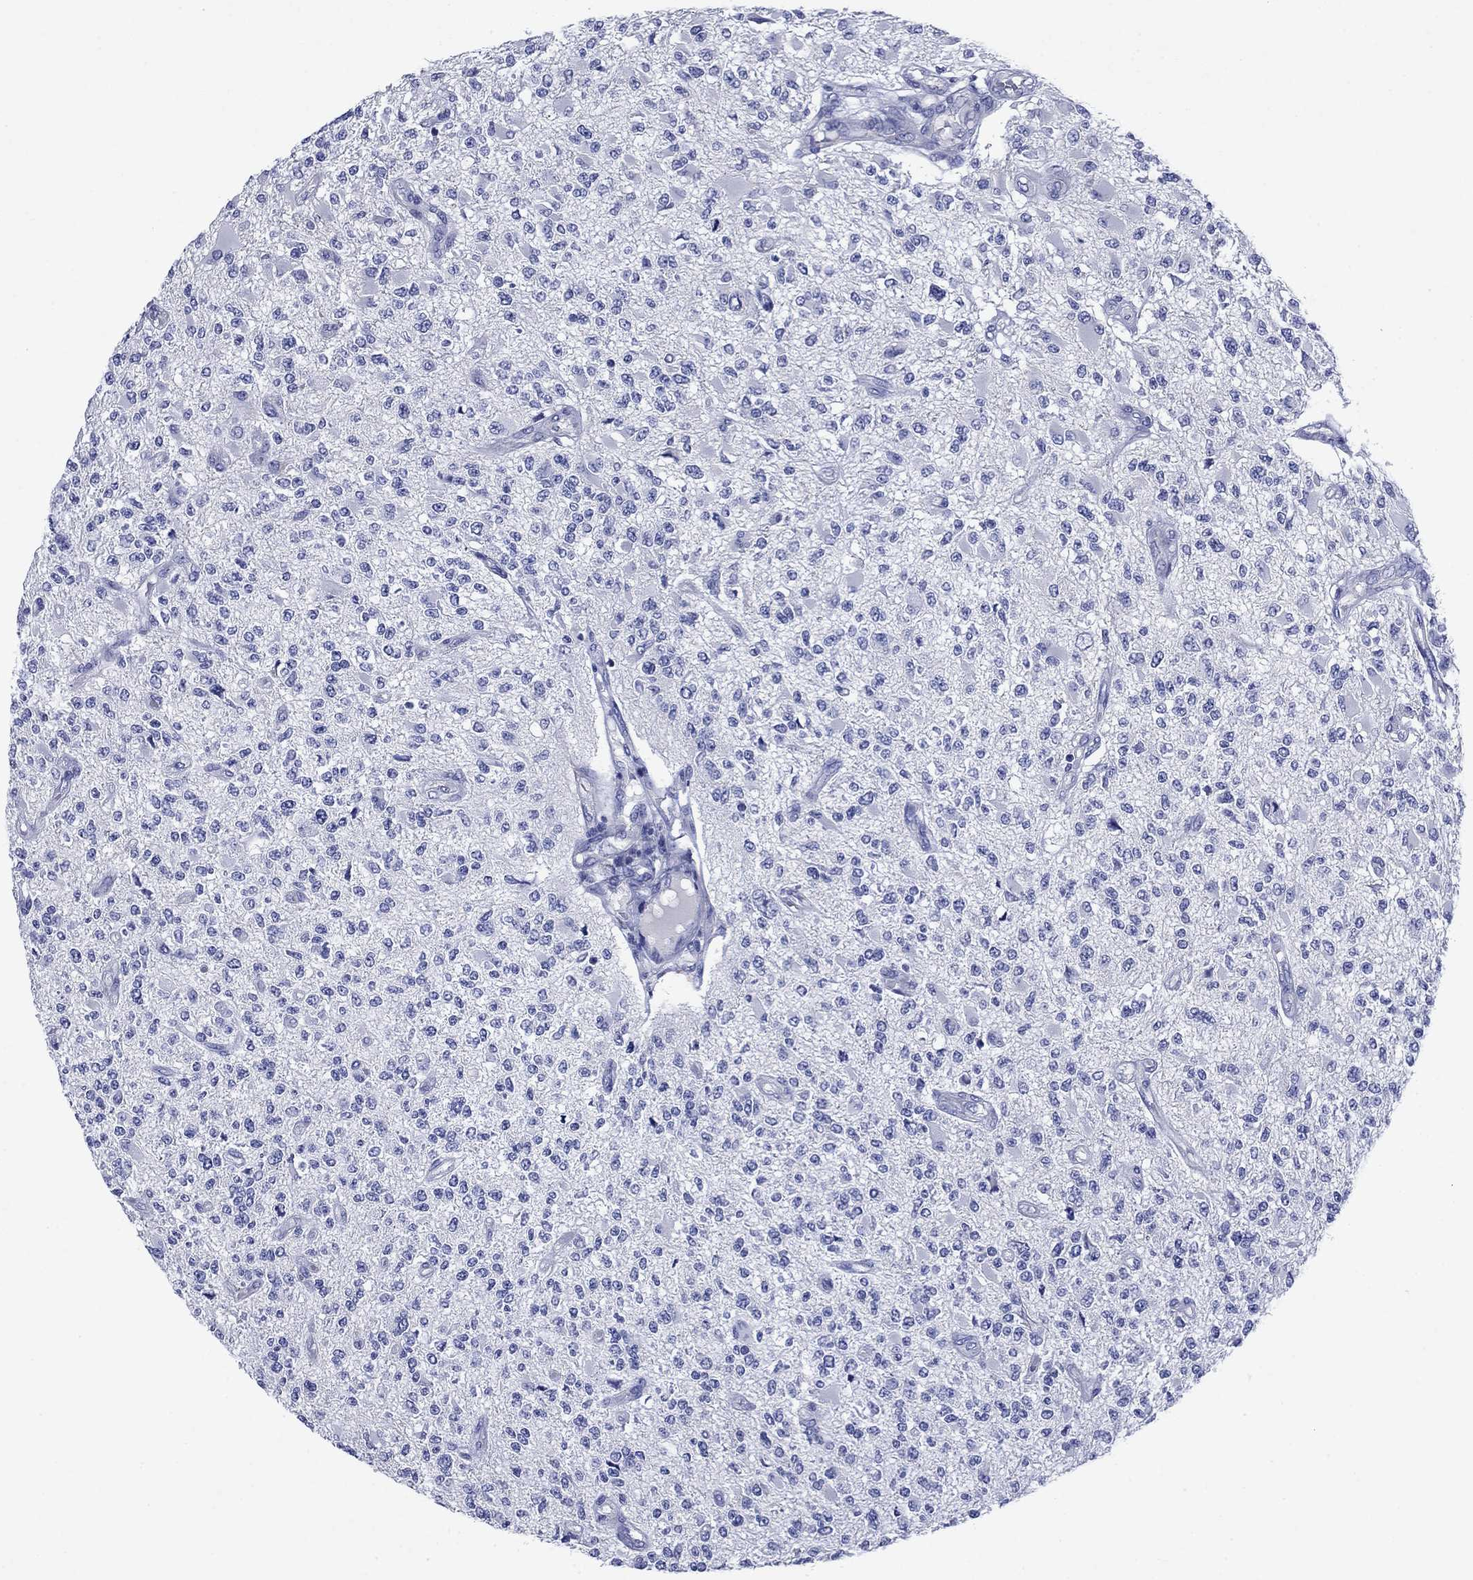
{"staining": {"intensity": "negative", "quantity": "none", "location": "none"}, "tissue": "glioma", "cell_type": "Tumor cells", "image_type": "cancer", "snomed": [{"axis": "morphology", "description": "Glioma, malignant, High grade"}, {"axis": "topography", "description": "Brain"}], "caption": "This is an immunohistochemistry image of malignant glioma (high-grade). There is no positivity in tumor cells.", "gene": "SULT2B1", "patient": {"sex": "female", "age": 63}}